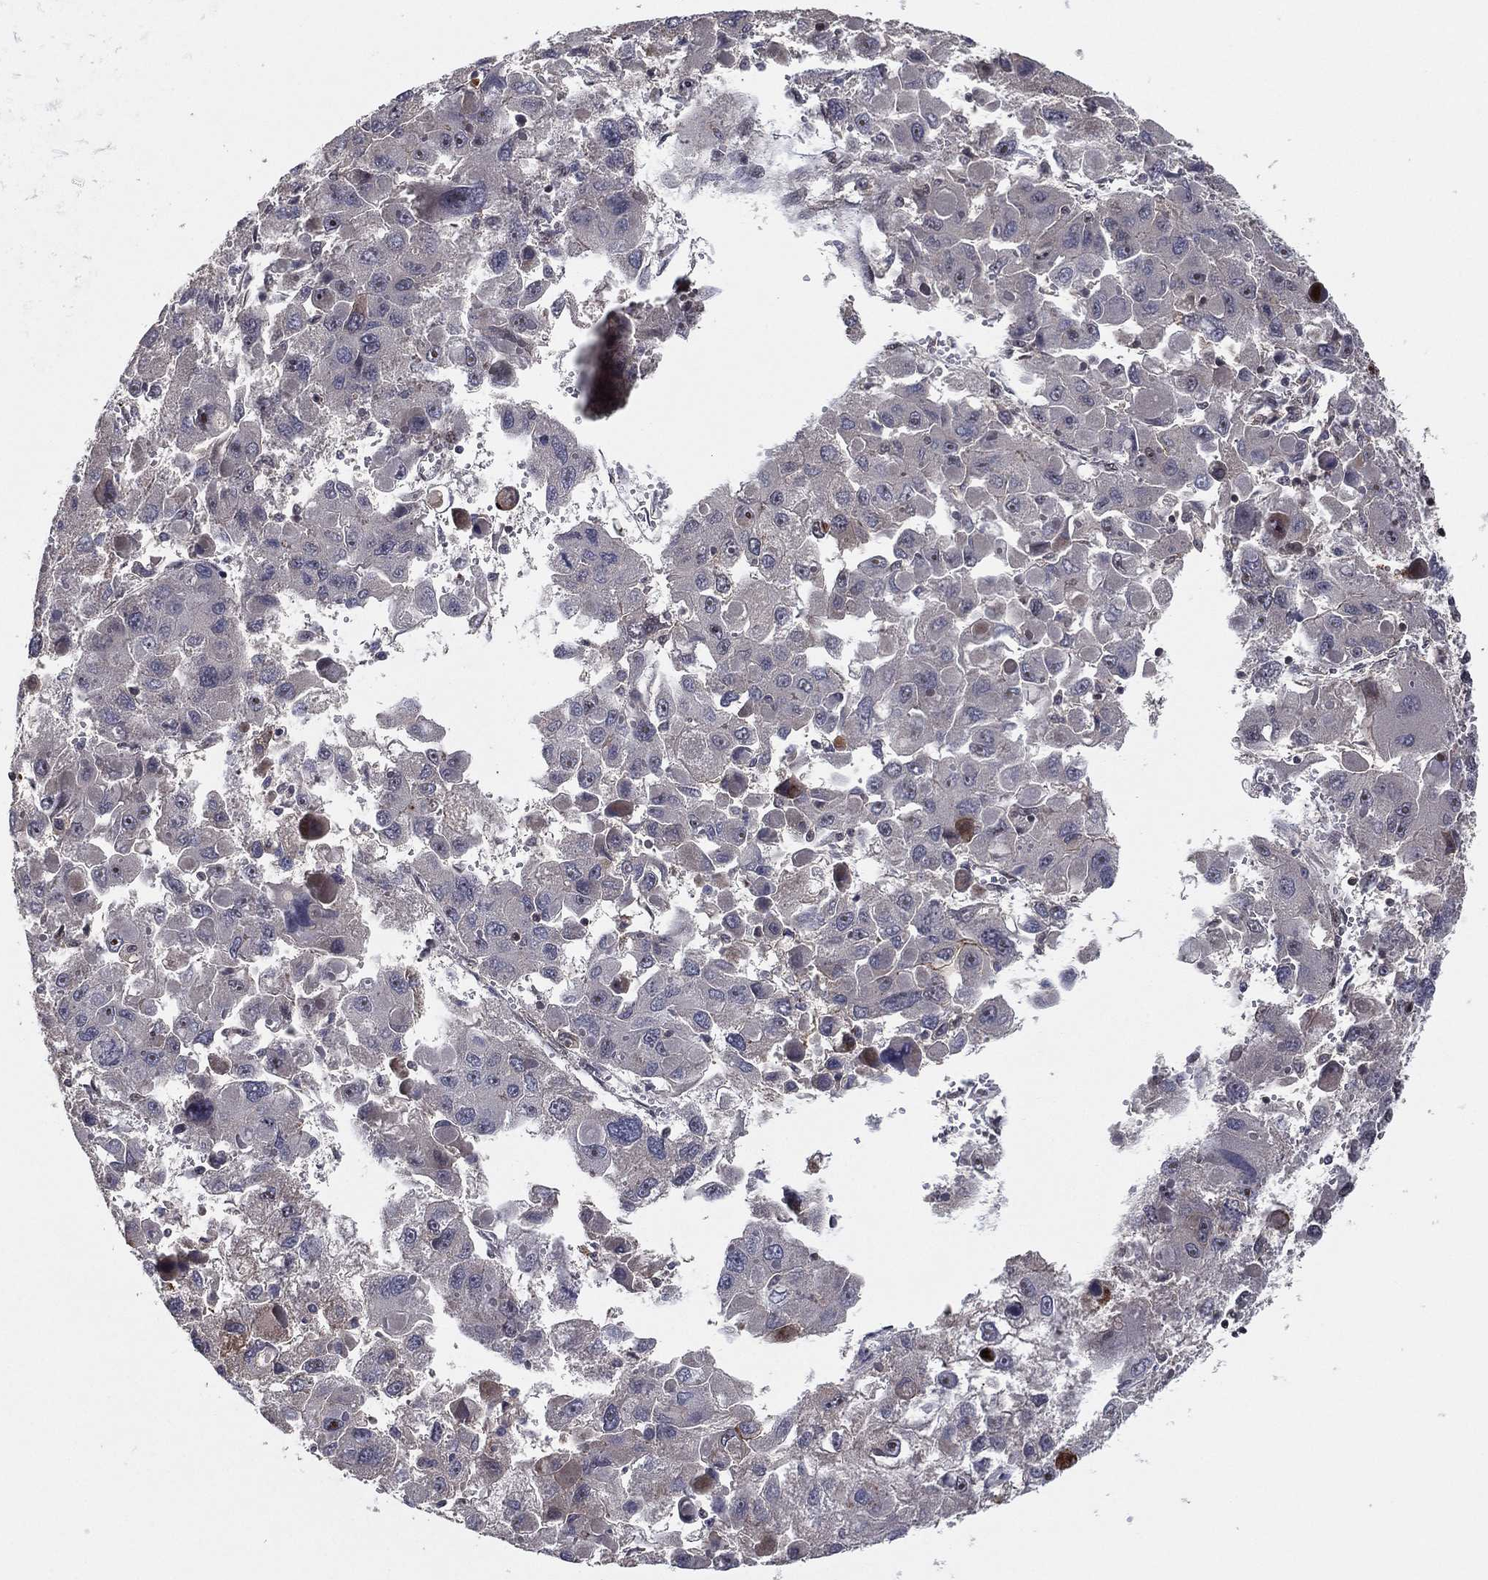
{"staining": {"intensity": "weak", "quantity": "<25%", "location": "cytoplasmic/membranous"}, "tissue": "liver cancer", "cell_type": "Tumor cells", "image_type": "cancer", "snomed": [{"axis": "morphology", "description": "Carcinoma, Hepatocellular, NOS"}, {"axis": "topography", "description": "Liver"}], "caption": "Hepatocellular carcinoma (liver) was stained to show a protein in brown. There is no significant positivity in tumor cells.", "gene": "GPALPP1", "patient": {"sex": "female", "age": 41}}